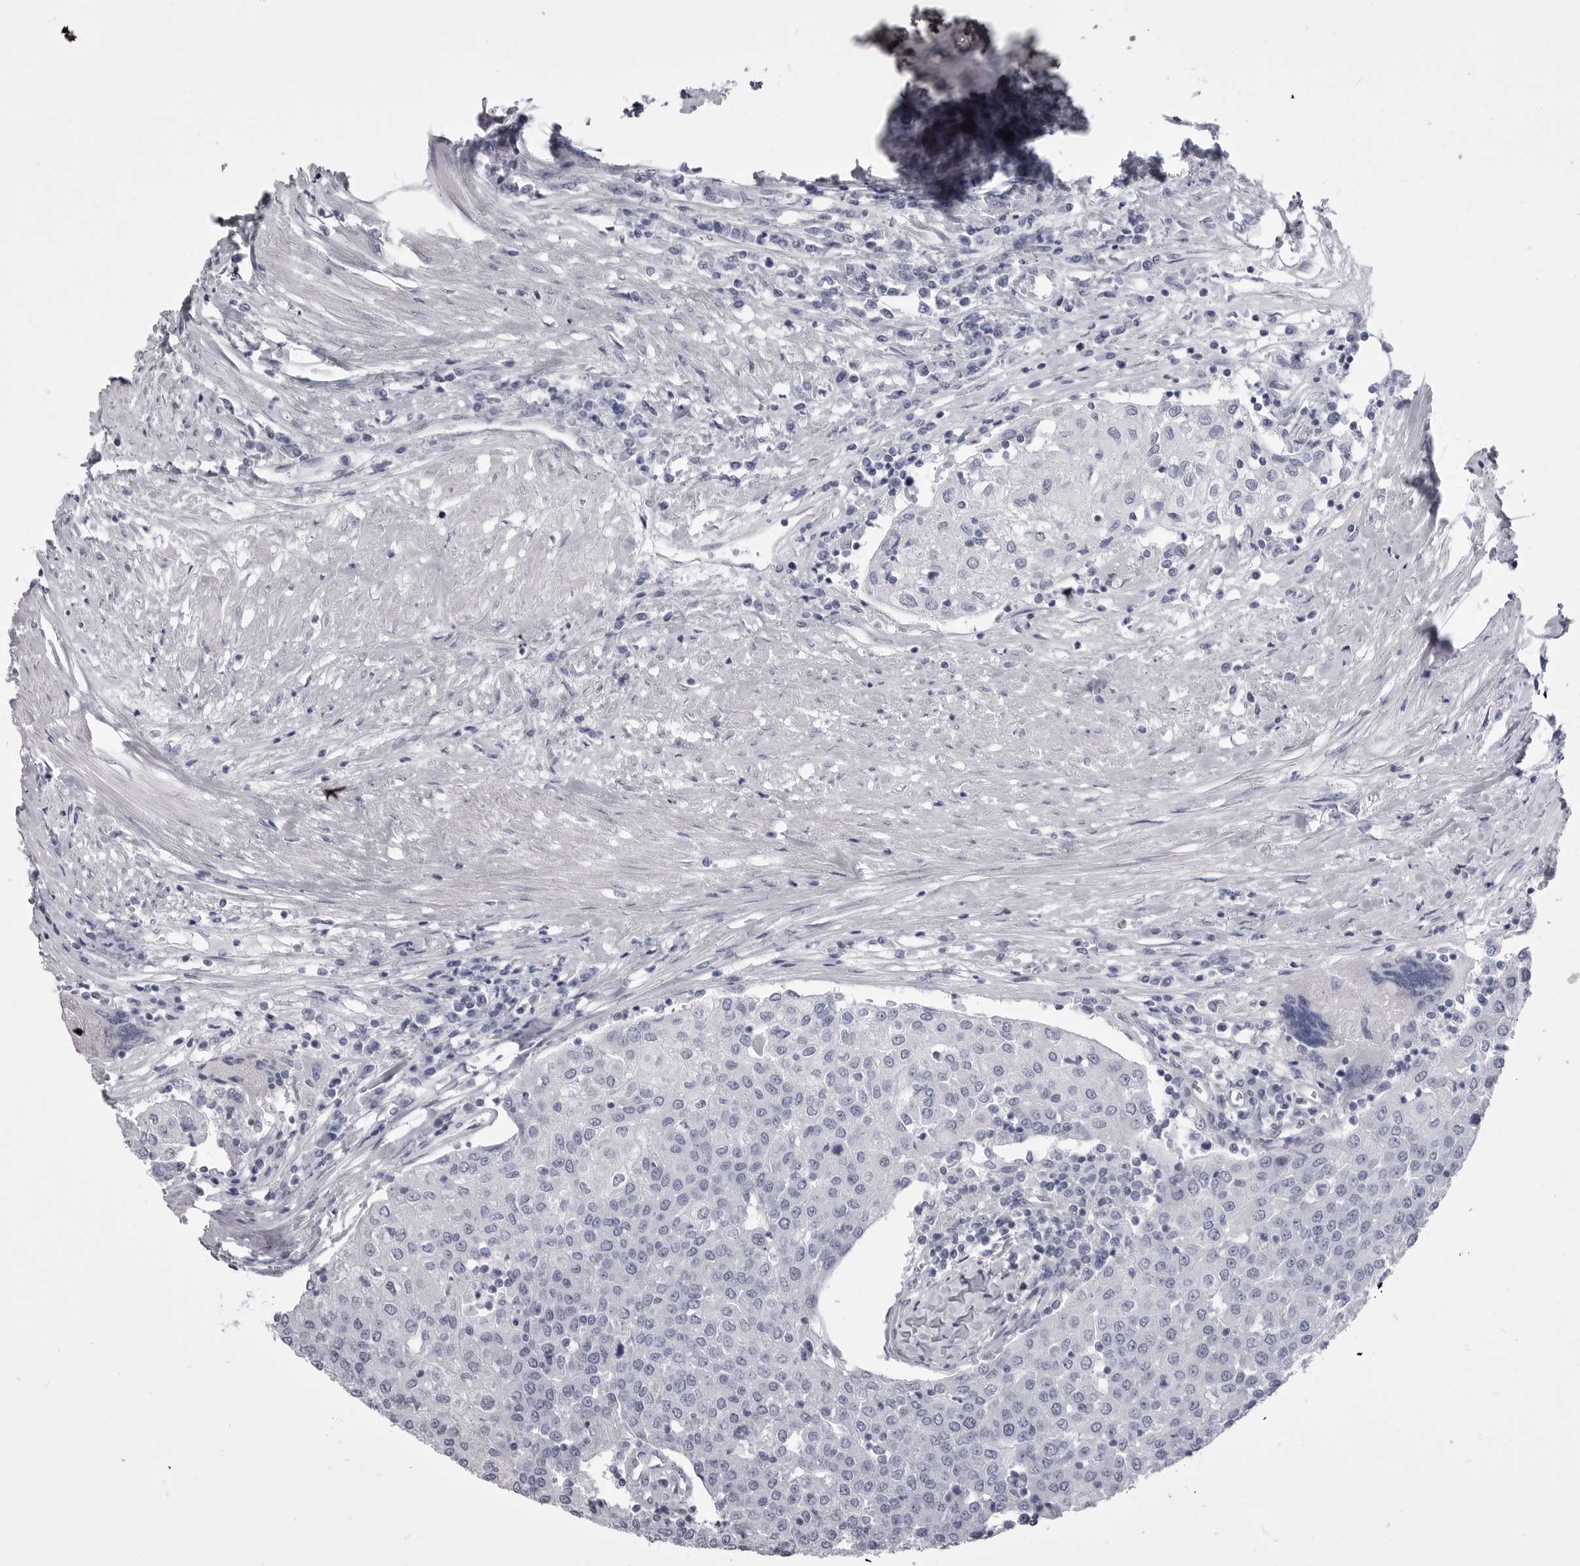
{"staining": {"intensity": "negative", "quantity": "none", "location": "none"}, "tissue": "urothelial cancer", "cell_type": "Tumor cells", "image_type": "cancer", "snomed": [{"axis": "morphology", "description": "Urothelial carcinoma, High grade"}, {"axis": "topography", "description": "Urinary bladder"}], "caption": "Image shows no significant protein staining in tumor cells of urothelial cancer.", "gene": "ANK2", "patient": {"sex": "female", "age": 85}}